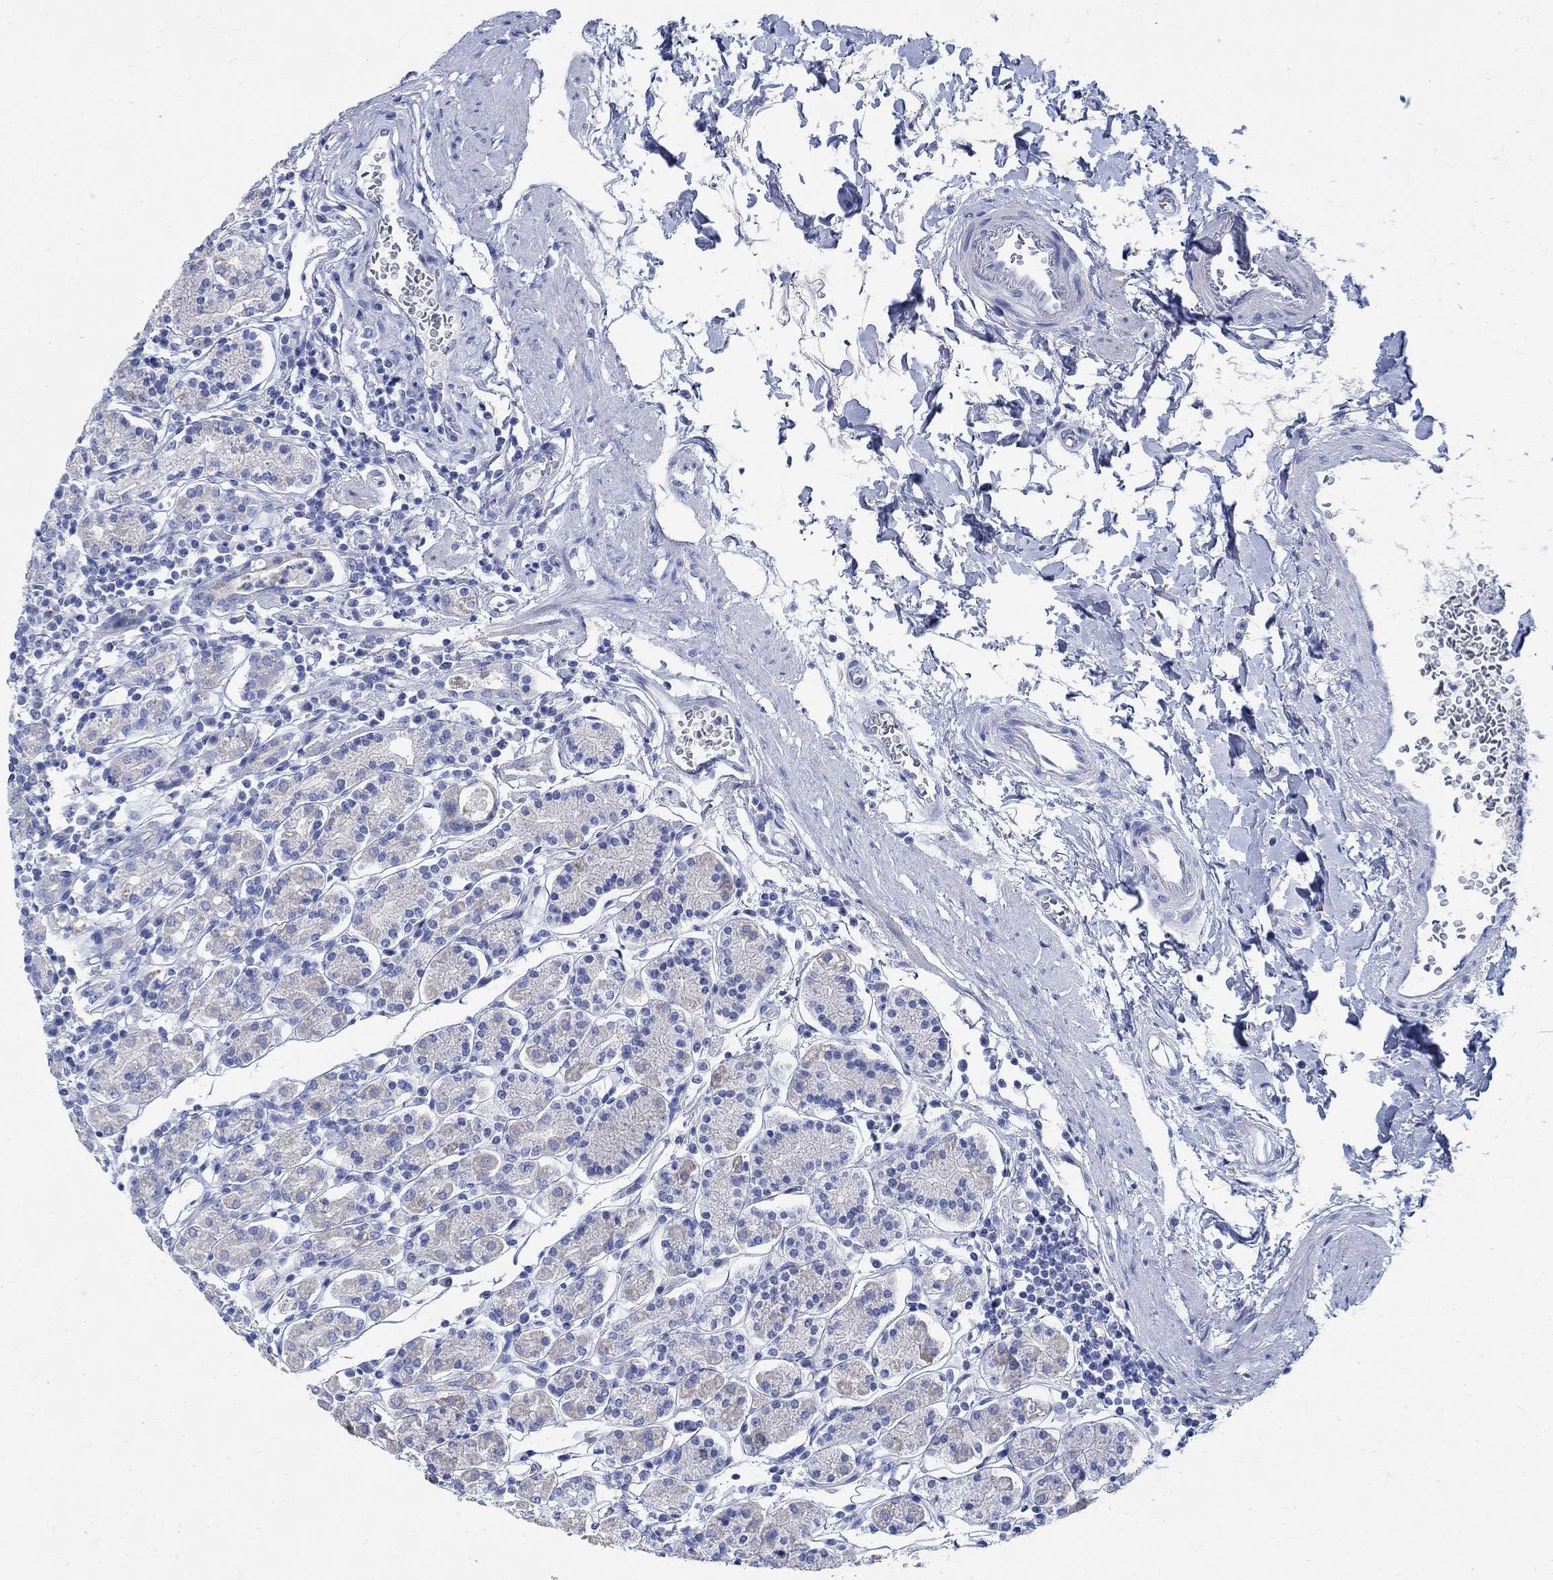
{"staining": {"intensity": "weak", "quantity": "<25%", "location": "cytoplasmic/membranous"}, "tissue": "stomach", "cell_type": "Glandular cells", "image_type": "normal", "snomed": [{"axis": "morphology", "description": "Normal tissue, NOS"}, {"axis": "topography", "description": "Stomach, upper"}, {"axis": "topography", "description": "Stomach"}], "caption": "The IHC micrograph has no significant staining in glandular cells of stomach.", "gene": "CAMK2N1", "patient": {"sex": "male", "age": 62}}